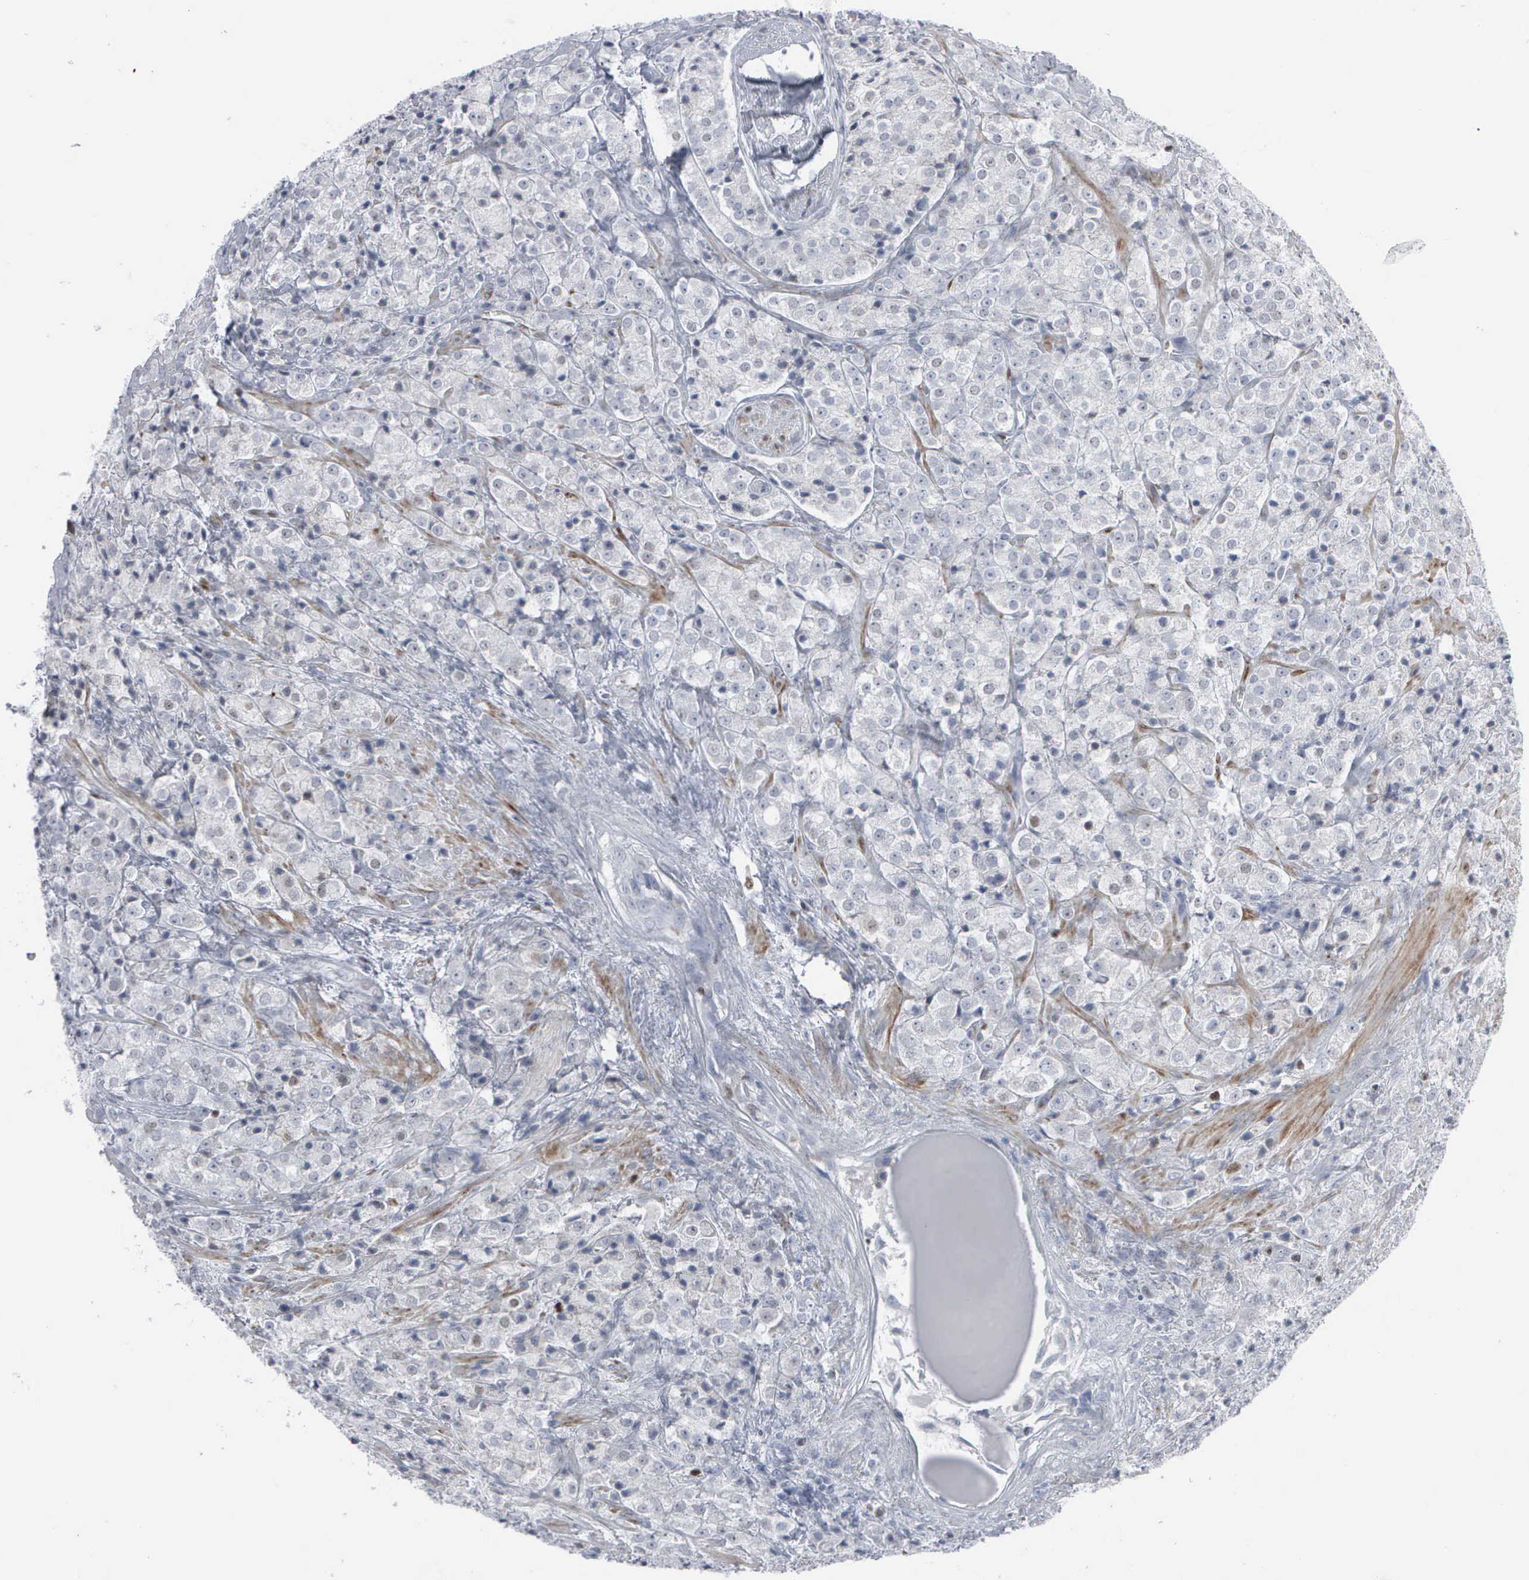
{"staining": {"intensity": "negative", "quantity": "none", "location": "none"}, "tissue": "prostate cancer", "cell_type": "Tumor cells", "image_type": "cancer", "snomed": [{"axis": "morphology", "description": "Adenocarcinoma, Medium grade"}, {"axis": "topography", "description": "Prostate"}], "caption": "The histopathology image demonstrates no significant staining in tumor cells of prostate medium-grade adenocarcinoma.", "gene": "CCND3", "patient": {"sex": "male", "age": 70}}